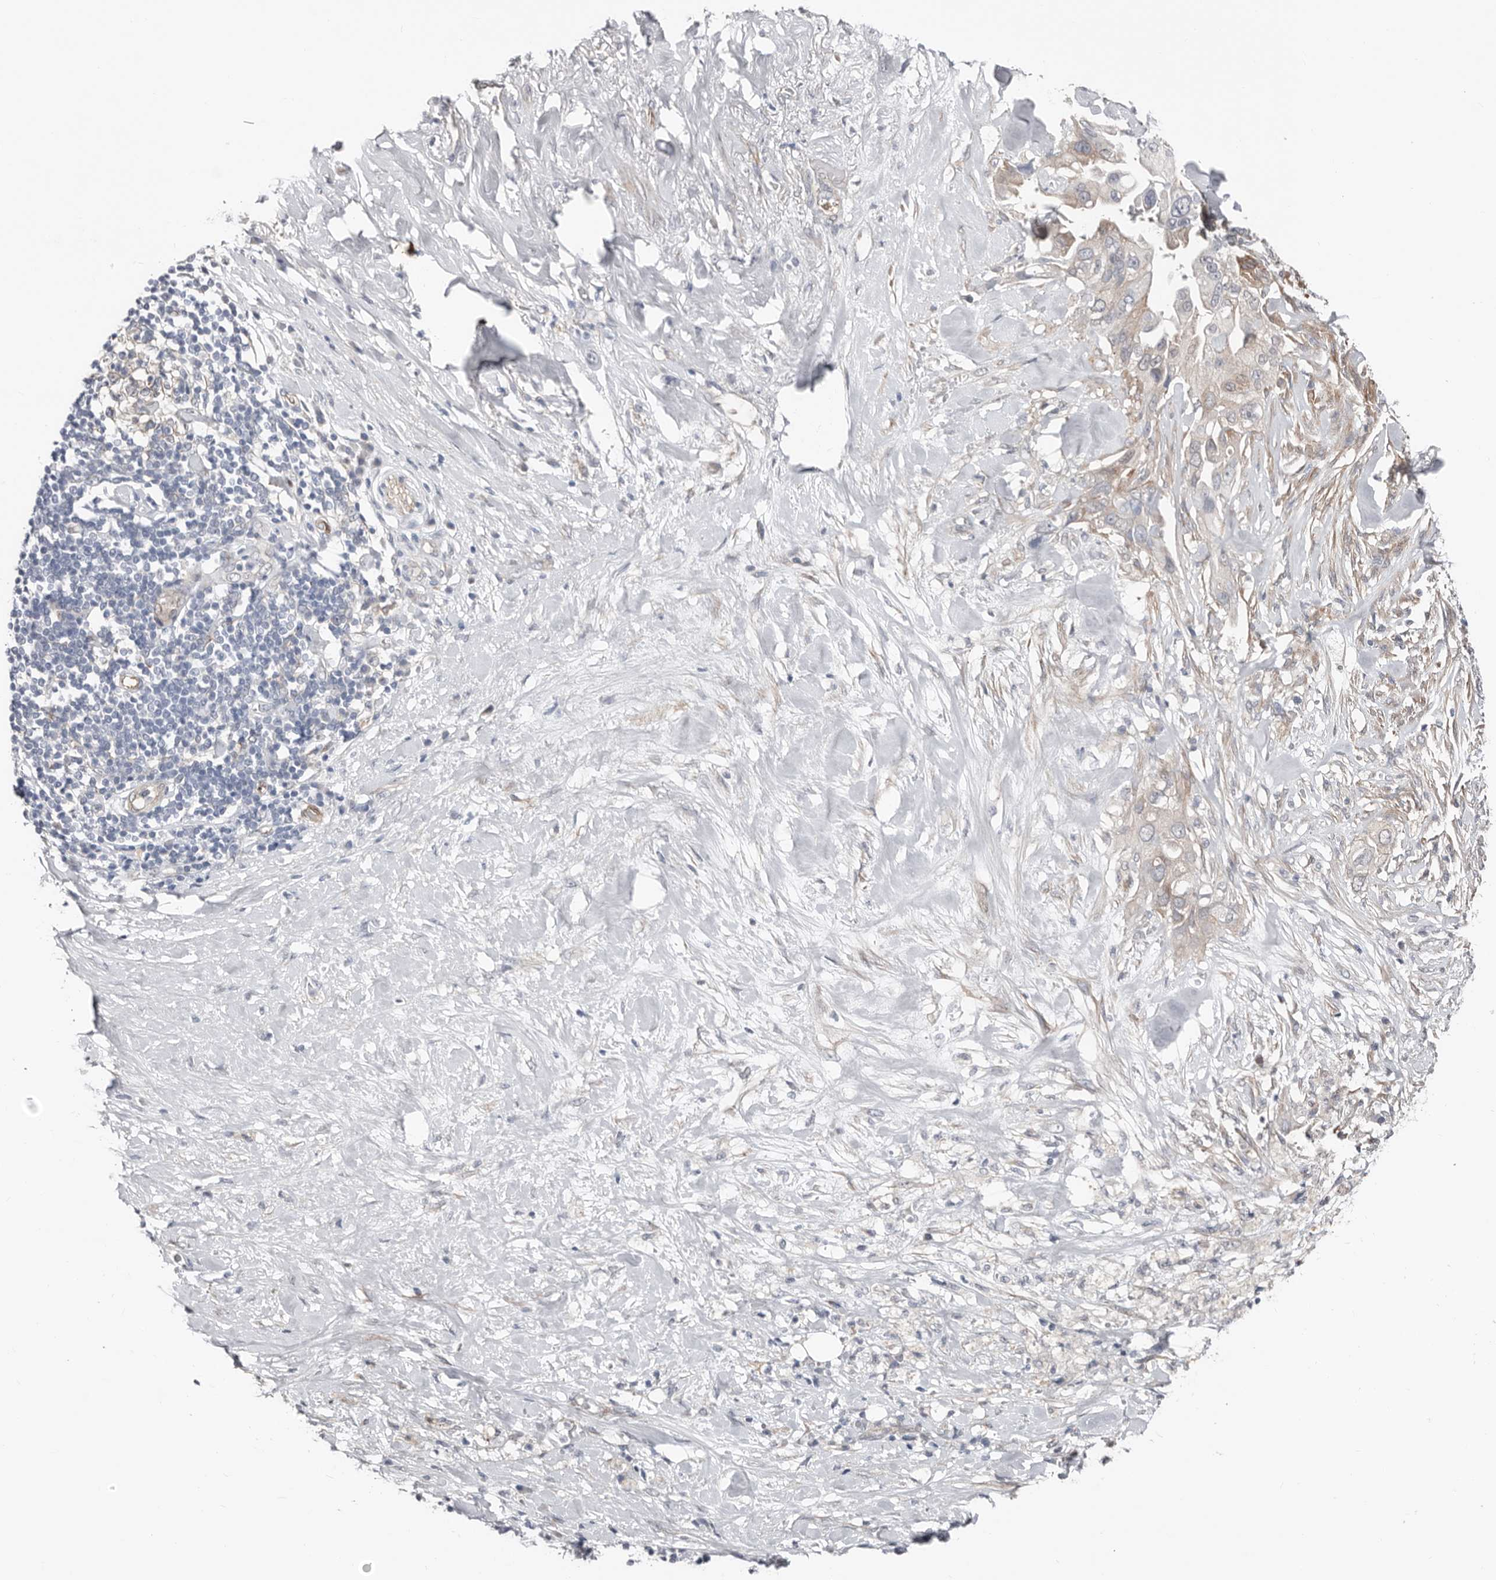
{"staining": {"intensity": "weak", "quantity": "<25%", "location": "cytoplasmic/membranous"}, "tissue": "pancreatic cancer", "cell_type": "Tumor cells", "image_type": "cancer", "snomed": [{"axis": "morphology", "description": "Inflammation, NOS"}, {"axis": "morphology", "description": "Adenocarcinoma, NOS"}, {"axis": "topography", "description": "Pancreas"}], "caption": "Tumor cells show no significant staining in adenocarcinoma (pancreatic).", "gene": "ASRGL1", "patient": {"sex": "female", "age": 56}}